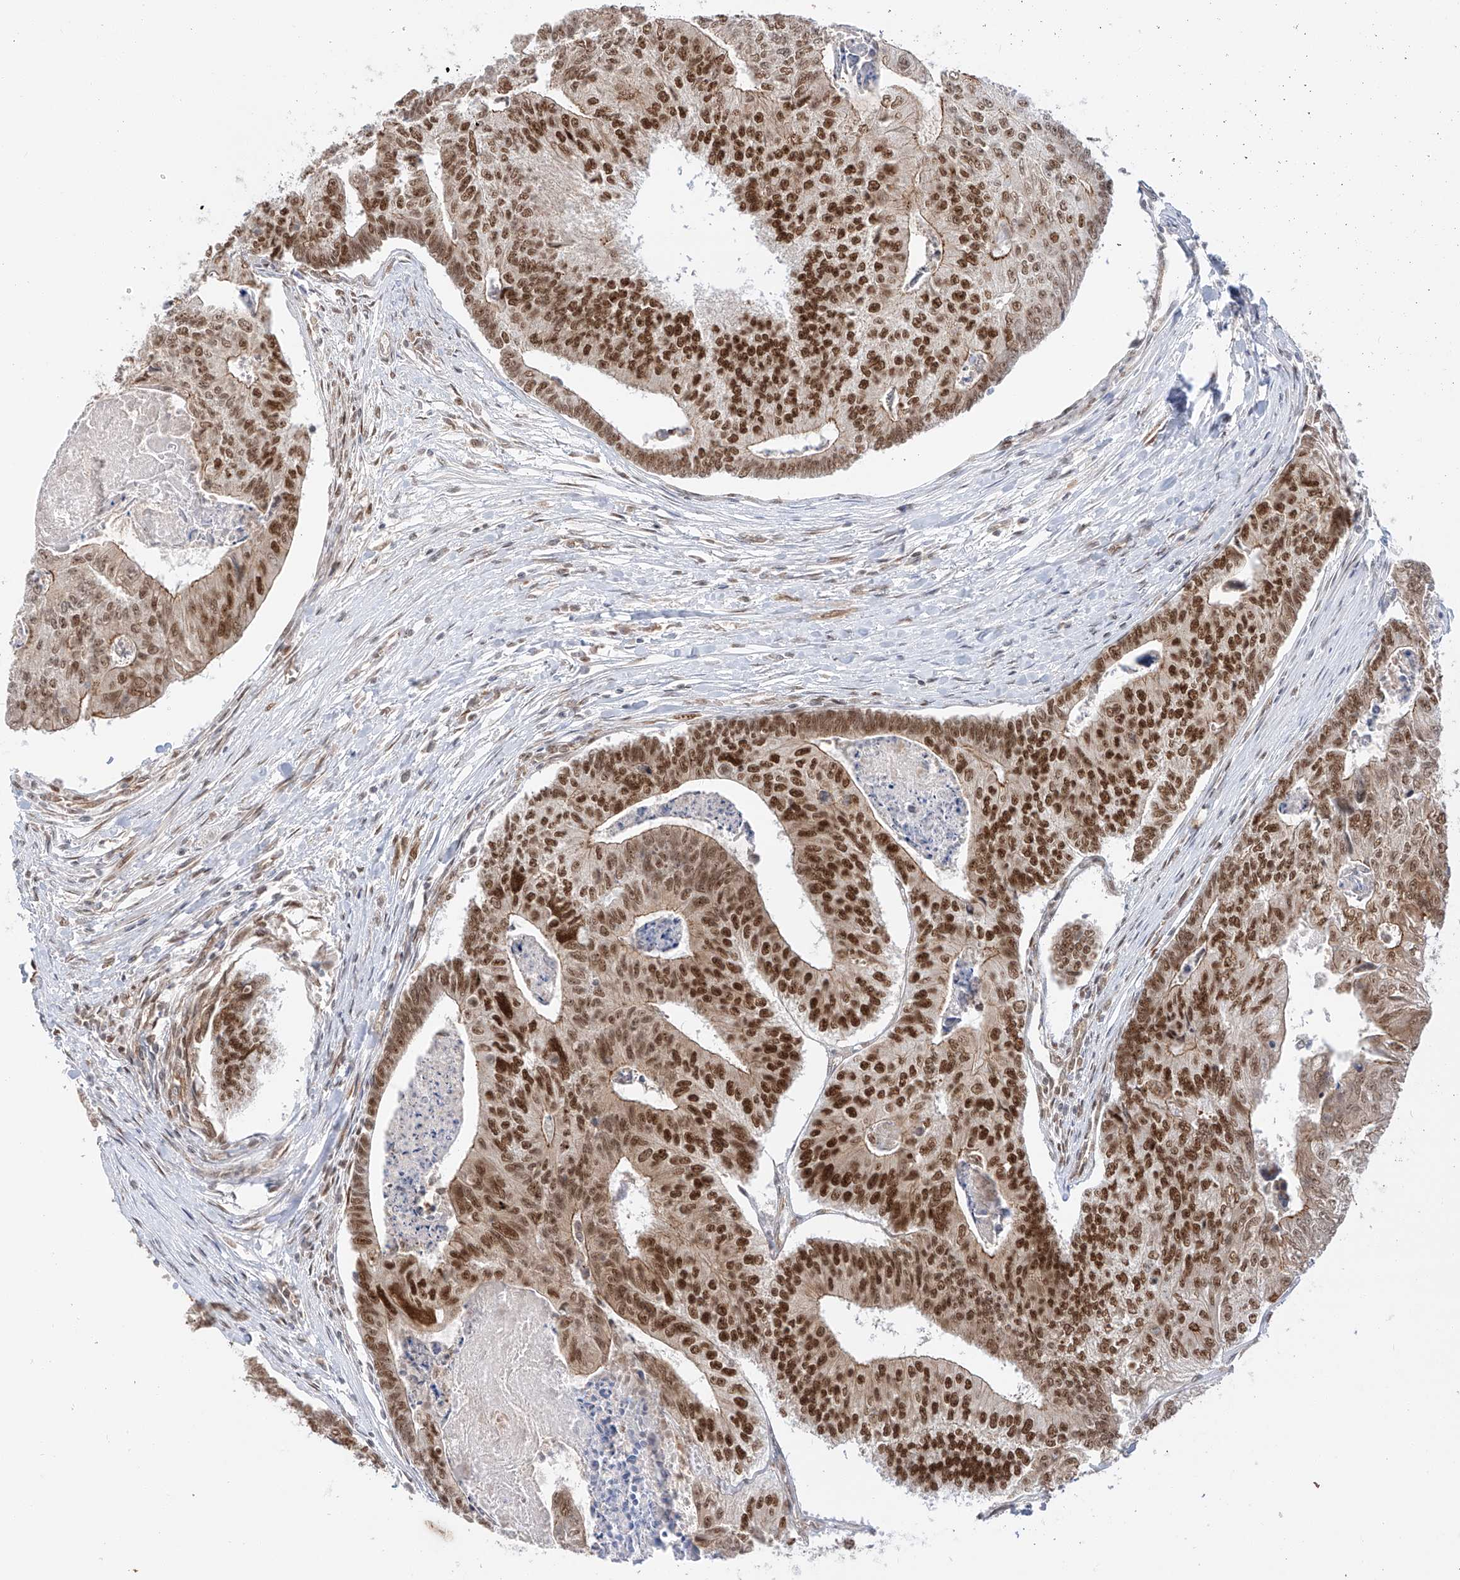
{"staining": {"intensity": "strong", "quantity": ">75%", "location": "cytoplasmic/membranous,nuclear"}, "tissue": "colorectal cancer", "cell_type": "Tumor cells", "image_type": "cancer", "snomed": [{"axis": "morphology", "description": "Adenocarcinoma, NOS"}, {"axis": "topography", "description": "Colon"}], "caption": "IHC of human colorectal cancer (adenocarcinoma) exhibits high levels of strong cytoplasmic/membranous and nuclear expression in about >75% of tumor cells. (DAB IHC with brightfield microscopy, high magnification).", "gene": "POGK", "patient": {"sex": "female", "age": 67}}